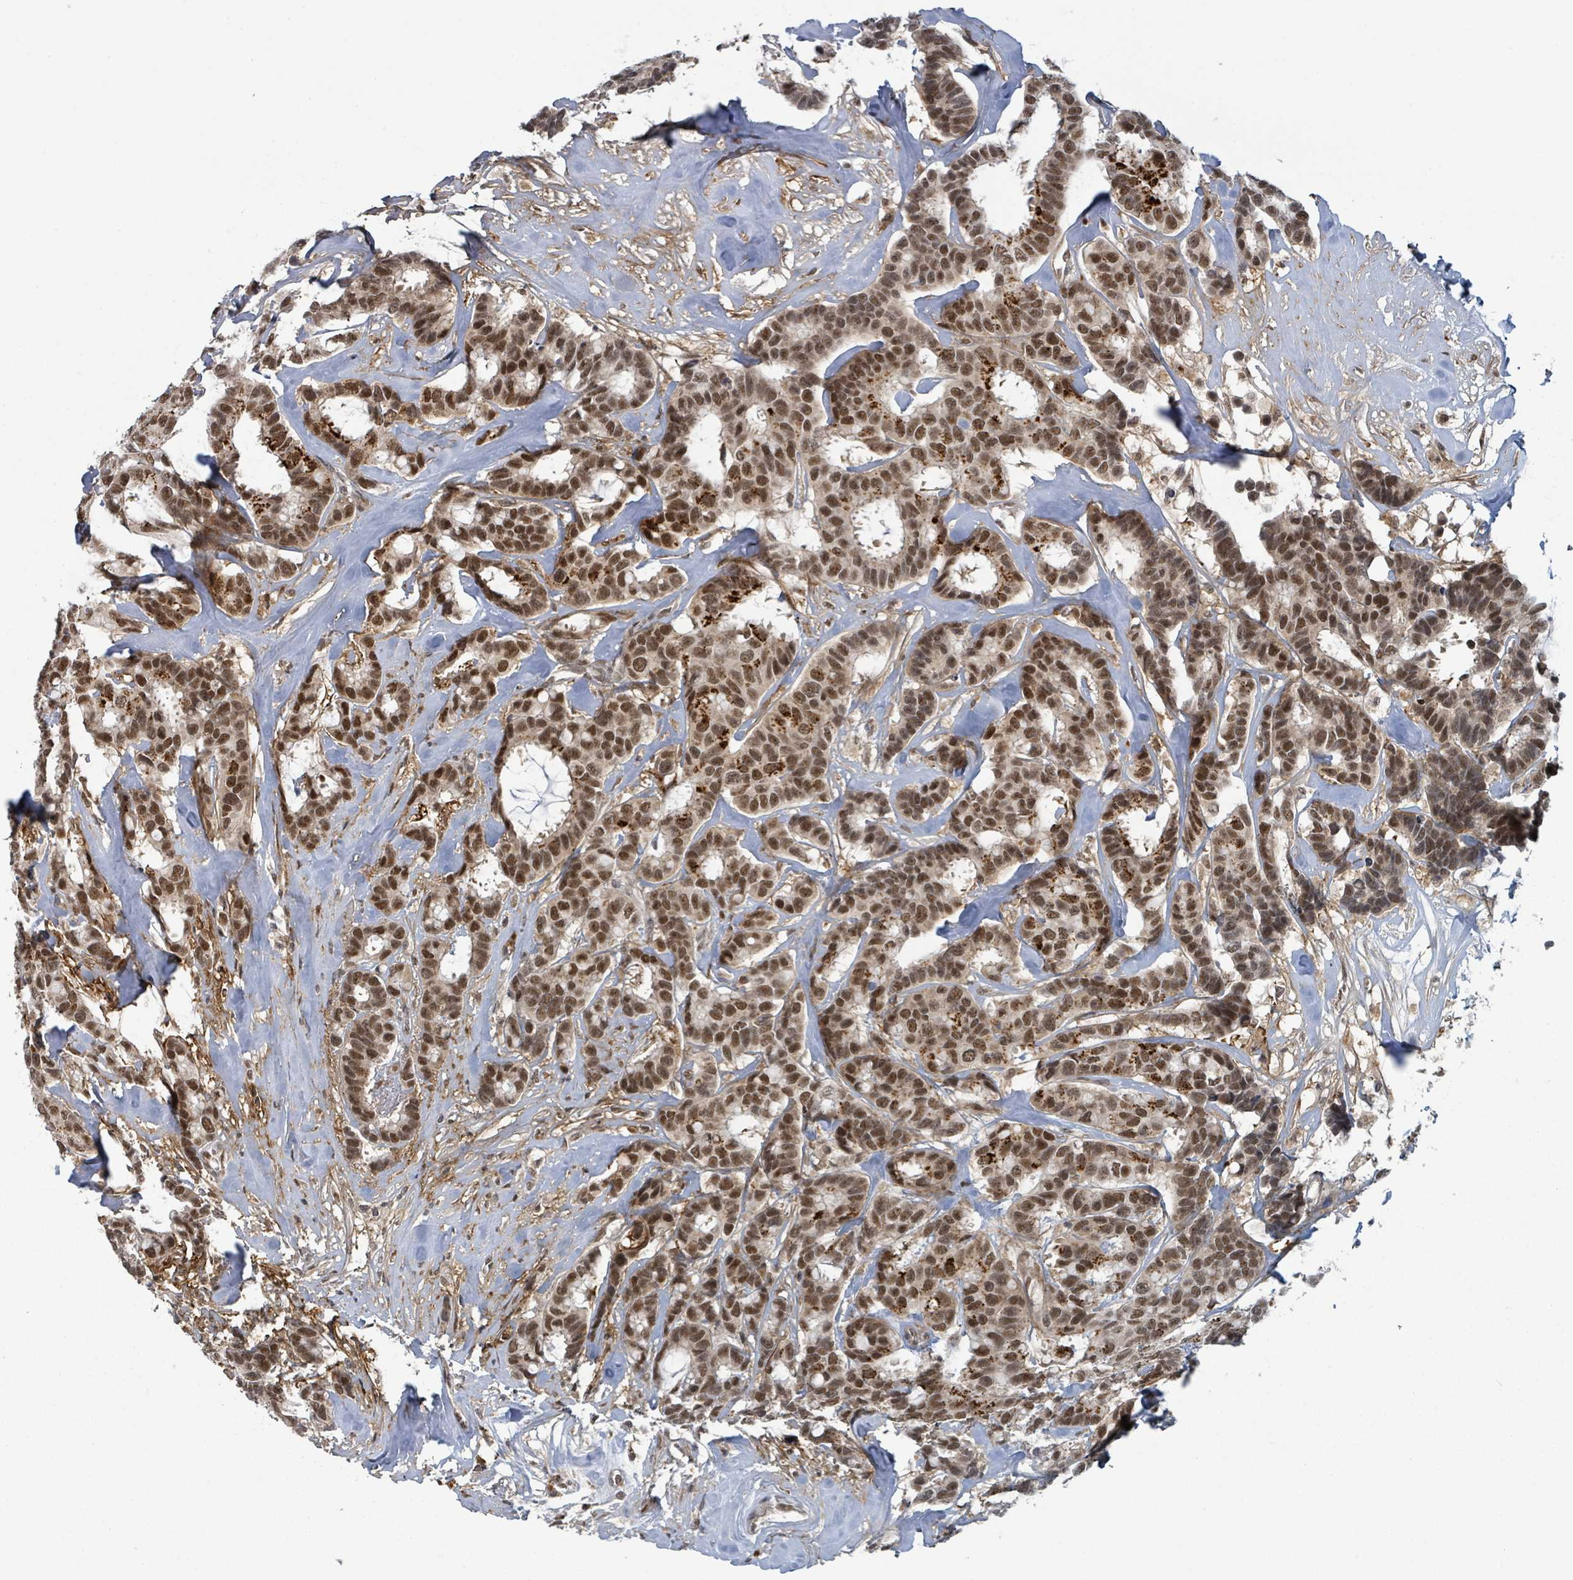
{"staining": {"intensity": "moderate", "quantity": ">75%", "location": "cytoplasmic/membranous,nuclear"}, "tissue": "breast cancer", "cell_type": "Tumor cells", "image_type": "cancer", "snomed": [{"axis": "morphology", "description": "Duct carcinoma"}, {"axis": "topography", "description": "Breast"}], "caption": "Breast infiltrating ductal carcinoma tissue reveals moderate cytoplasmic/membranous and nuclear expression in approximately >75% of tumor cells, visualized by immunohistochemistry.", "gene": "GTF3C1", "patient": {"sex": "female", "age": 87}}